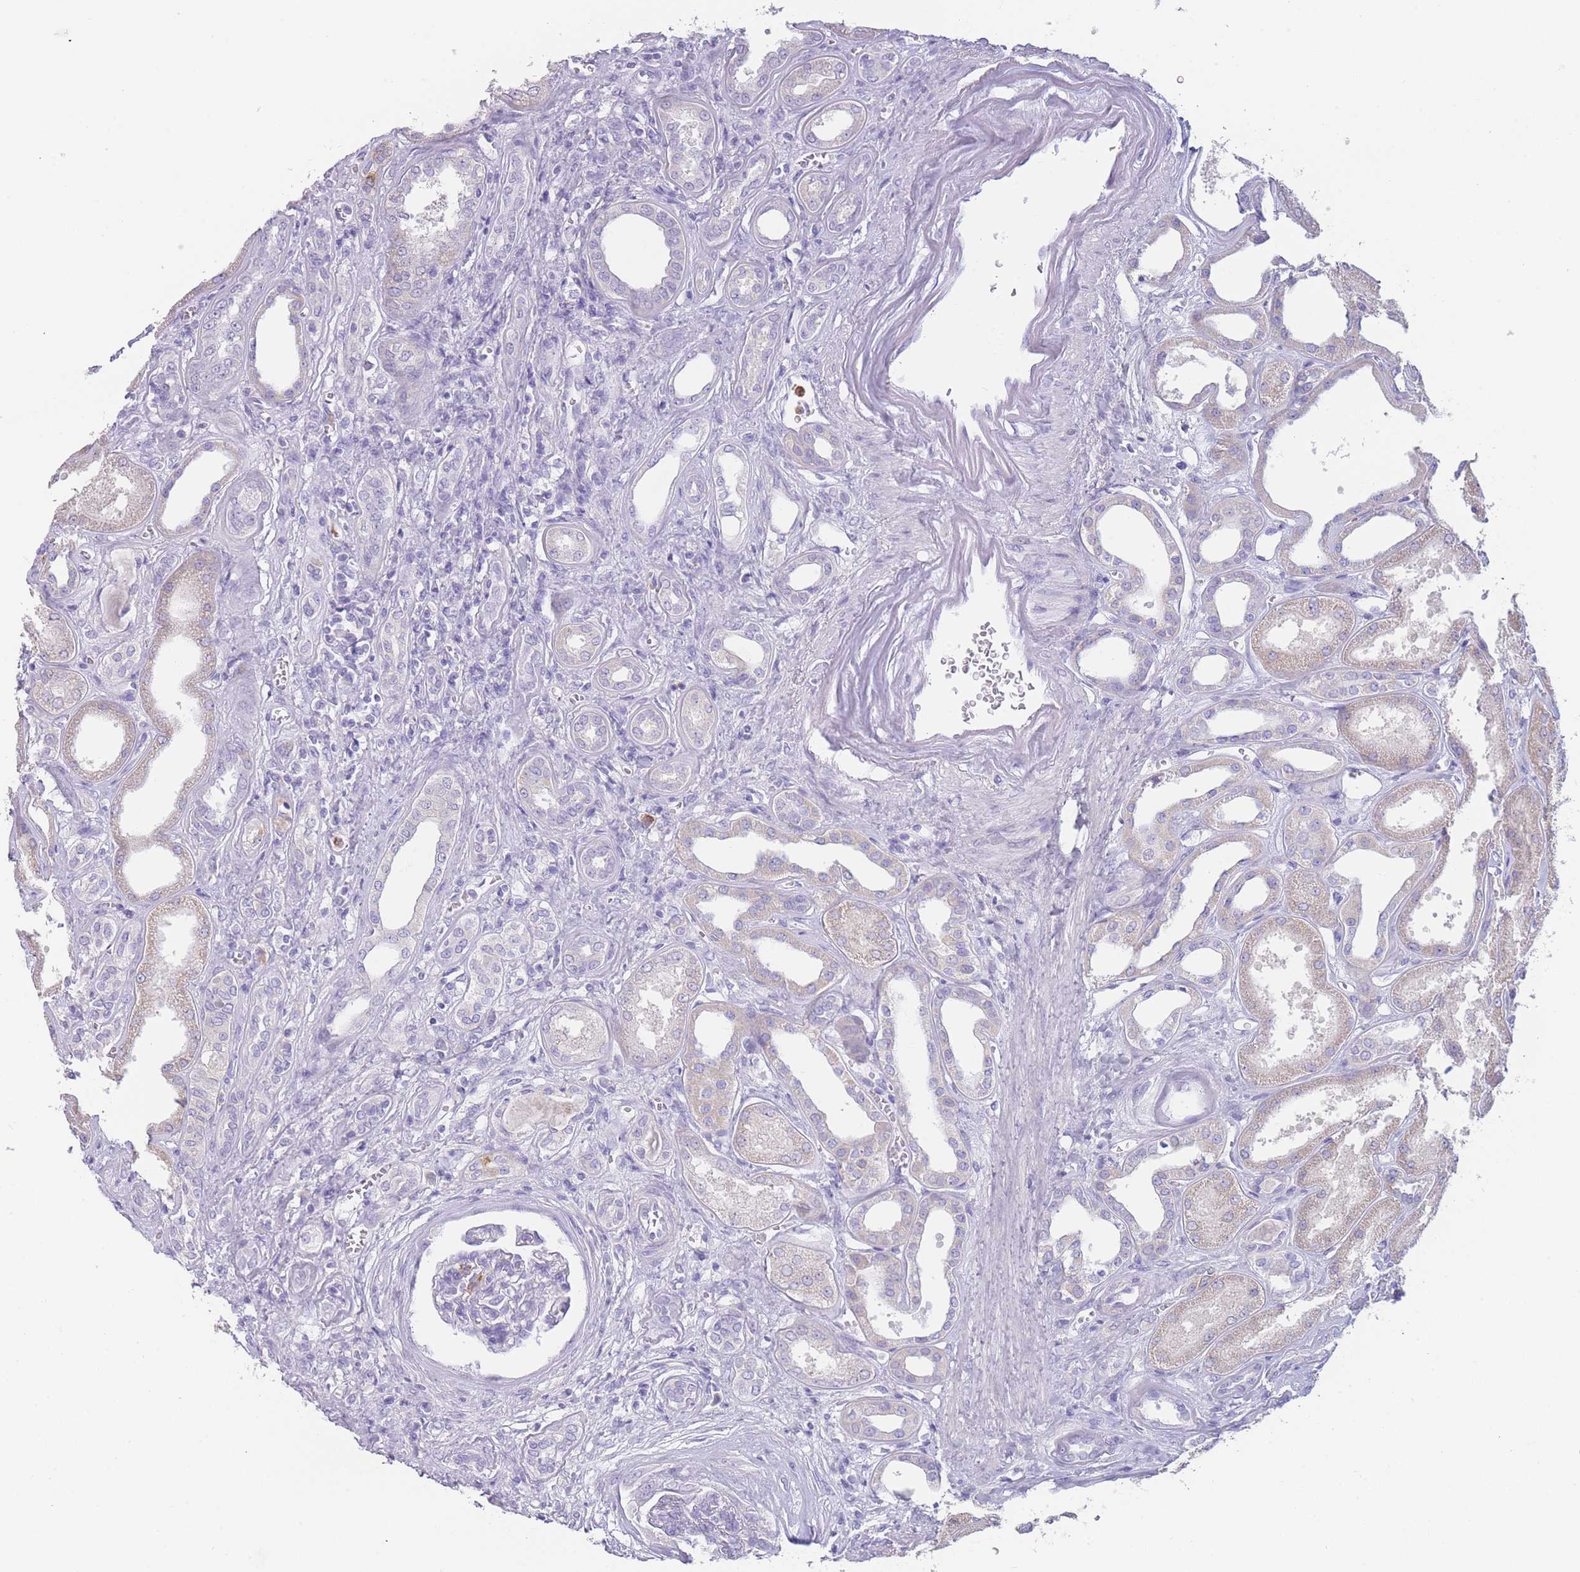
{"staining": {"intensity": "negative", "quantity": "none", "location": "none"}, "tissue": "kidney", "cell_type": "Cells in glomeruli", "image_type": "normal", "snomed": [{"axis": "morphology", "description": "Normal tissue, NOS"}, {"axis": "morphology", "description": "Adenocarcinoma, NOS"}, {"axis": "topography", "description": "Kidney"}], "caption": "This micrograph is of benign kidney stained with immunohistochemistry to label a protein in brown with the nuclei are counter-stained blue. There is no staining in cells in glomeruli.", "gene": "ZNF627", "patient": {"sex": "female", "age": 68}}